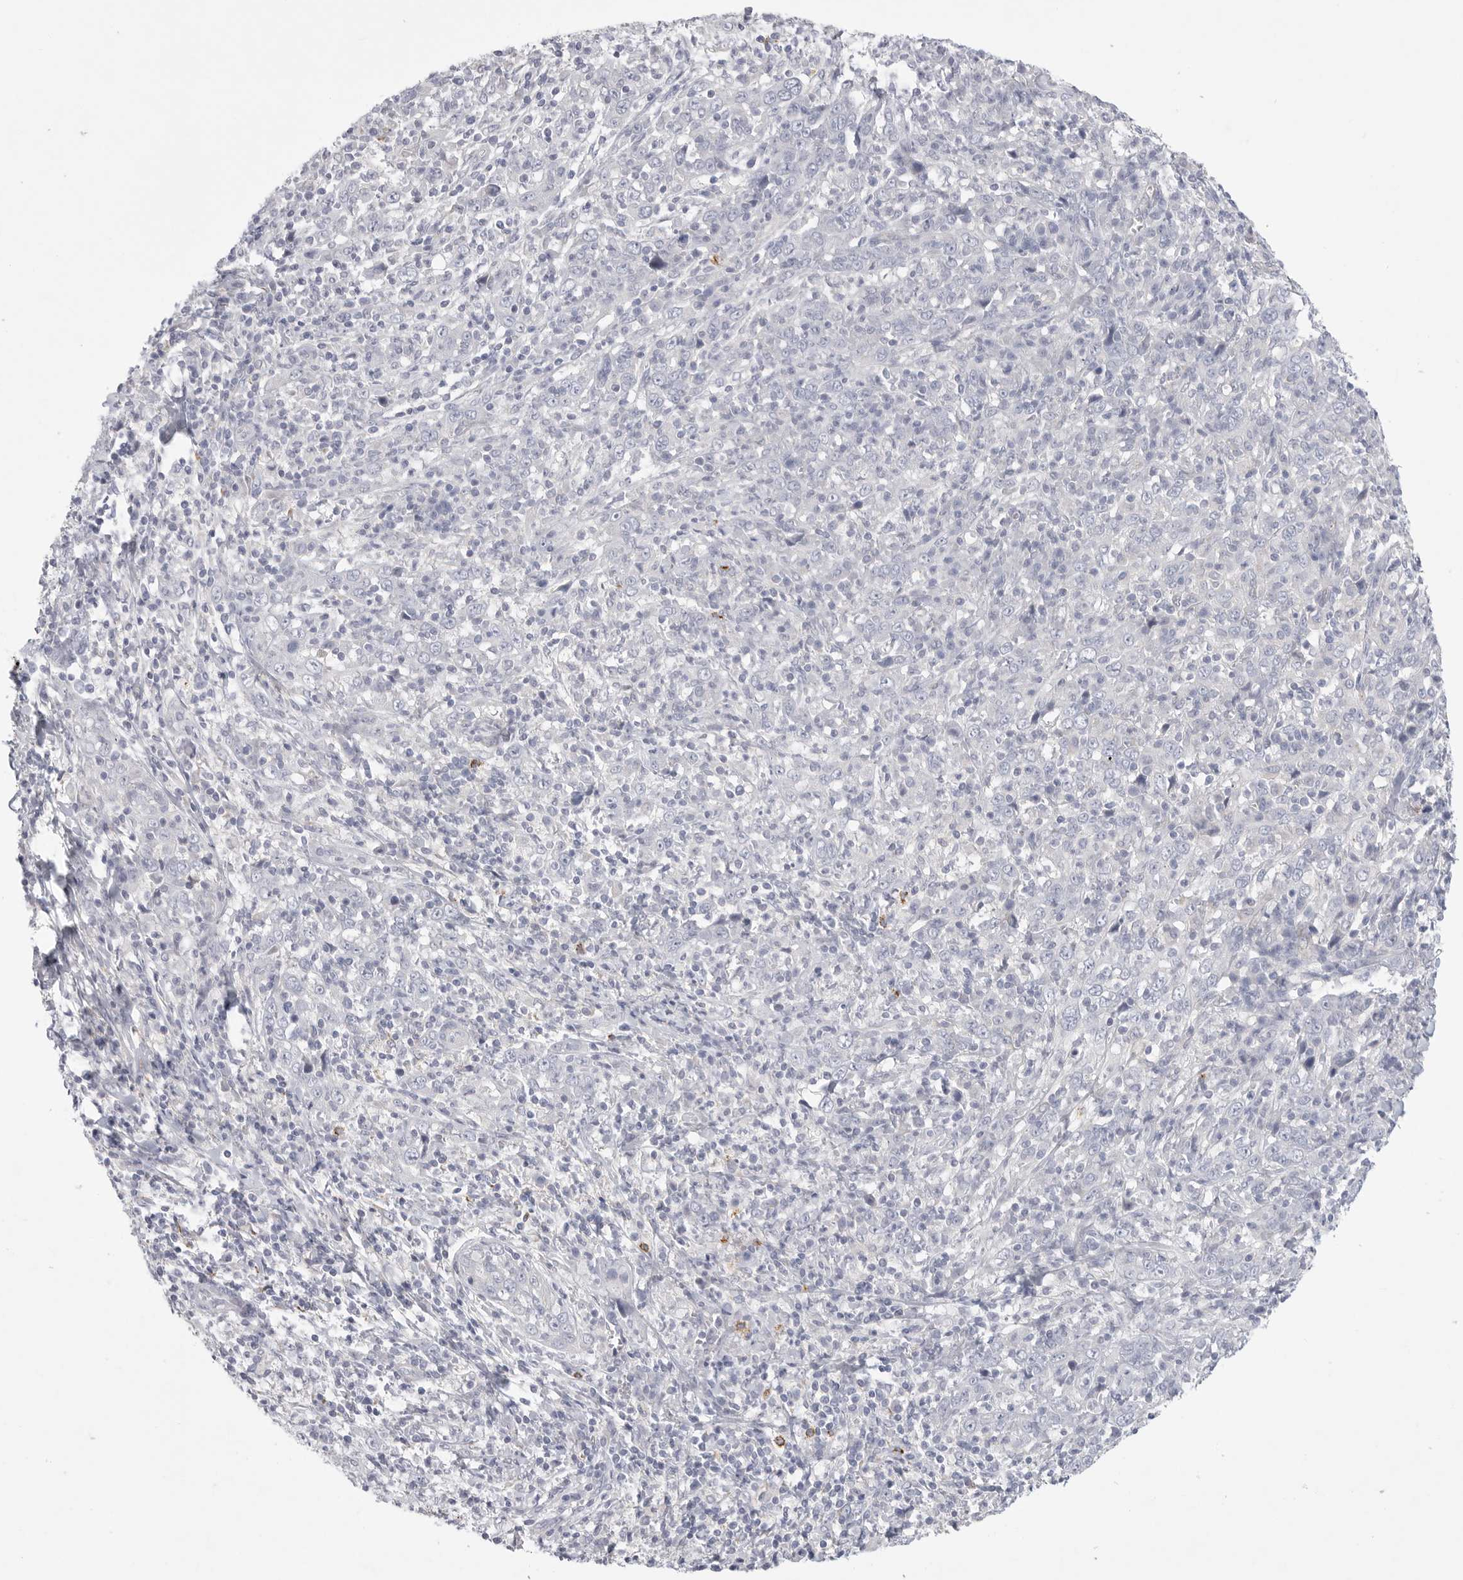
{"staining": {"intensity": "negative", "quantity": "none", "location": "none"}, "tissue": "cervical cancer", "cell_type": "Tumor cells", "image_type": "cancer", "snomed": [{"axis": "morphology", "description": "Squamous cell carcinoma, NOS"}, {"axis": "topography", "description": "Cervix"}], "caption": "This image is of squamous cell carcinoma (cervical) stained with immunohistochemistry to label a protein in brown with the nuclei are counter-stained blue. There is no expression in tumor cells.", "gene": "ELP3", "patient": {"sex": "female", "age": 46}}